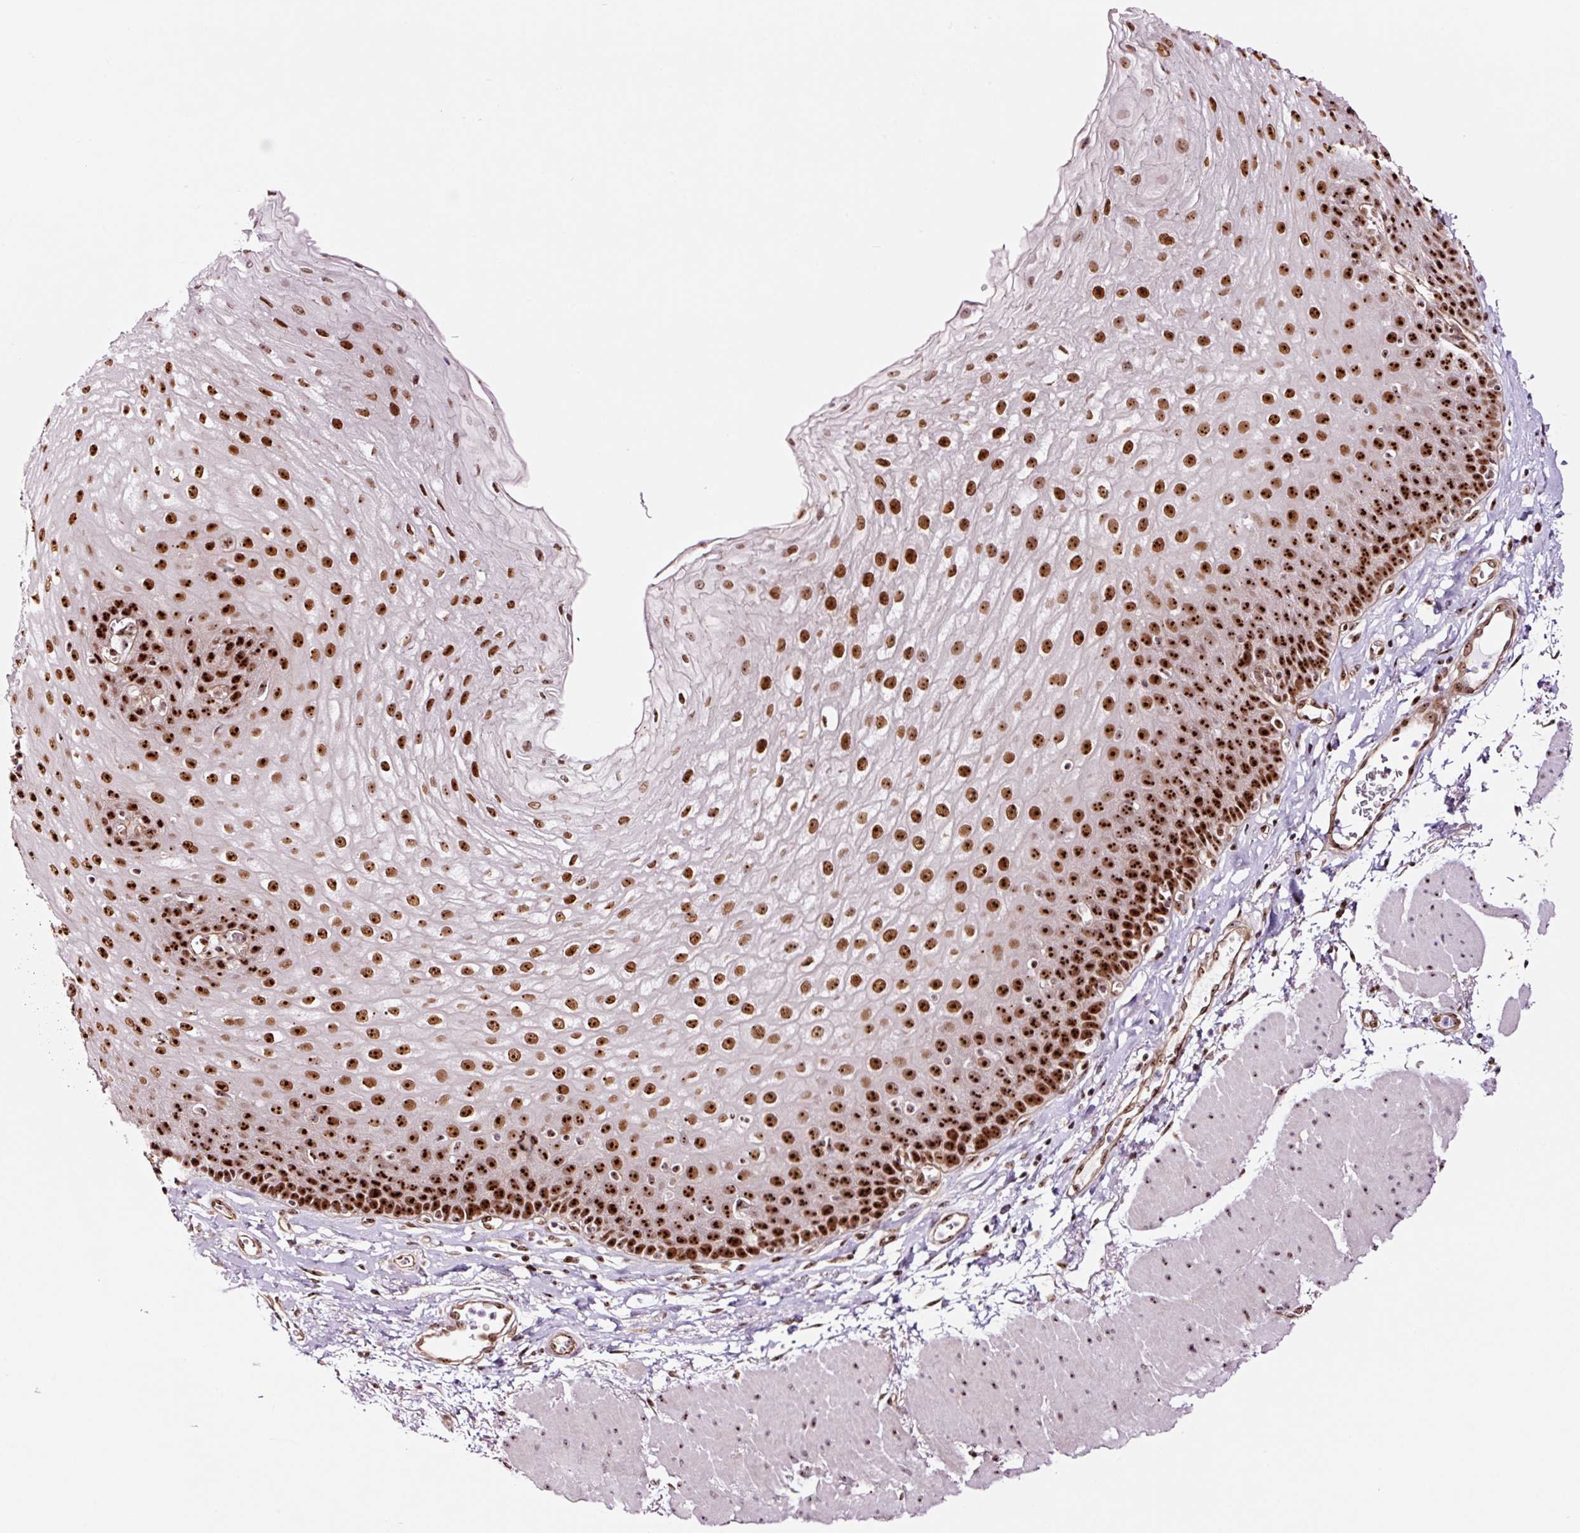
{"staining": {"intensity": "strong", "quantity": ">75%", "location": "nuclear"}, "tissue": "esophagus", "cell_type": "Squamous epithelial cells", "image_type": "normal", "snomed": [{"axis": "morphology", "description": "Normal tissue, NOS"}, {"axis": "topography", "description": "Esophagus"}], "caption": "Immunohistochemical staining of benign human esophagus demonstrates >75% levels of strong nuclear protein positivity in about >75% of squamous epithelial cells.", "gene": "GNL3", "patient": {"sex": "female", "age": 81}}